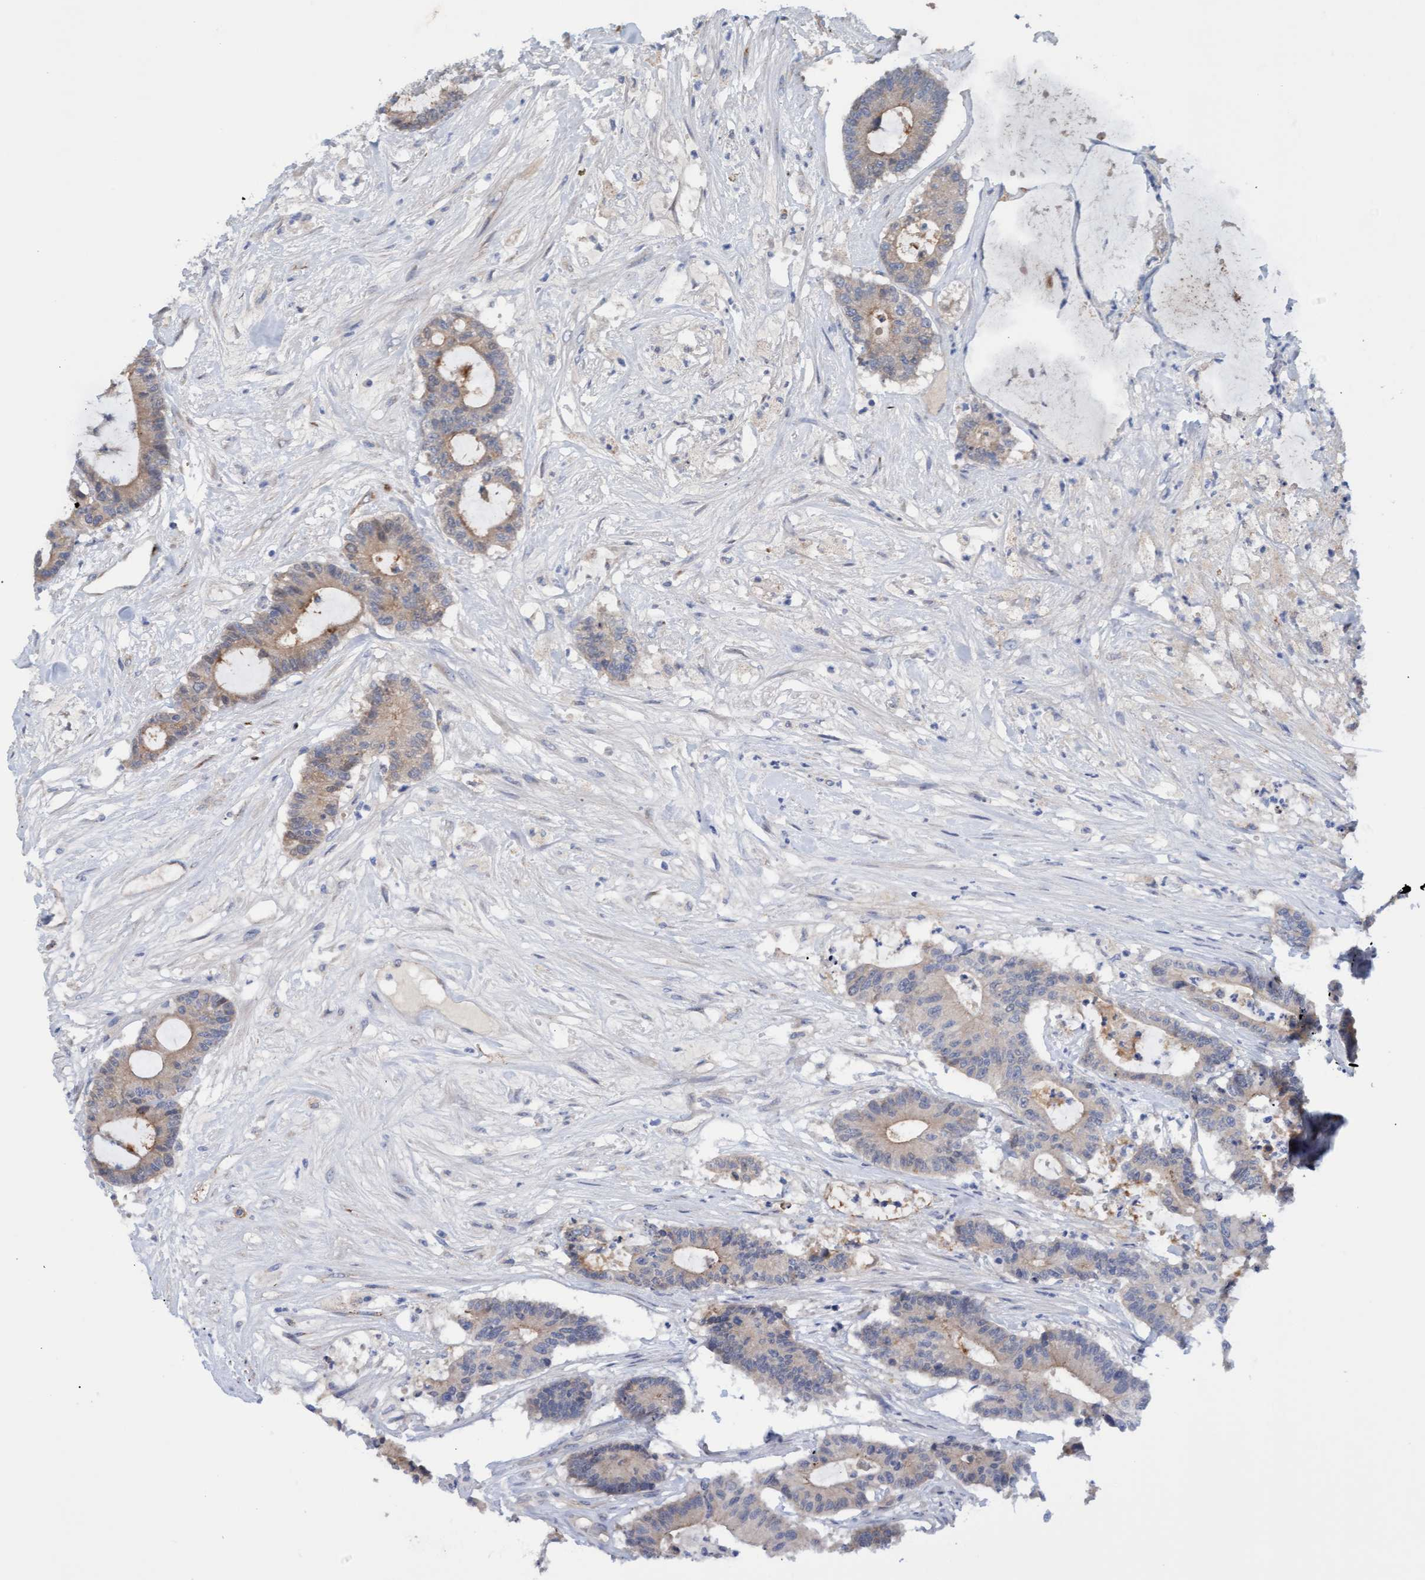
{"staining": {"intensity": "weak", "quantity": "25%-75%", "location": "cytoplasmic/membranous"}, "tissue": "colorectal cancer", "cell_type": "Tumor cells", "image_type": "cancer", "snomed": [{"axis": "morphology", "description": "Adenocarcinoma, NOS"}, {"axis": "topography", "description": "Colon"}], "caption": "Protein analysis of adenocarcinoma (colorectal) tissue exhibits weak cytoplasmic/membranous staining in approximately 25%-75% of tumor cells.", "gene": "STXBP1", "patient": {"sex": "female", "age": 84}}